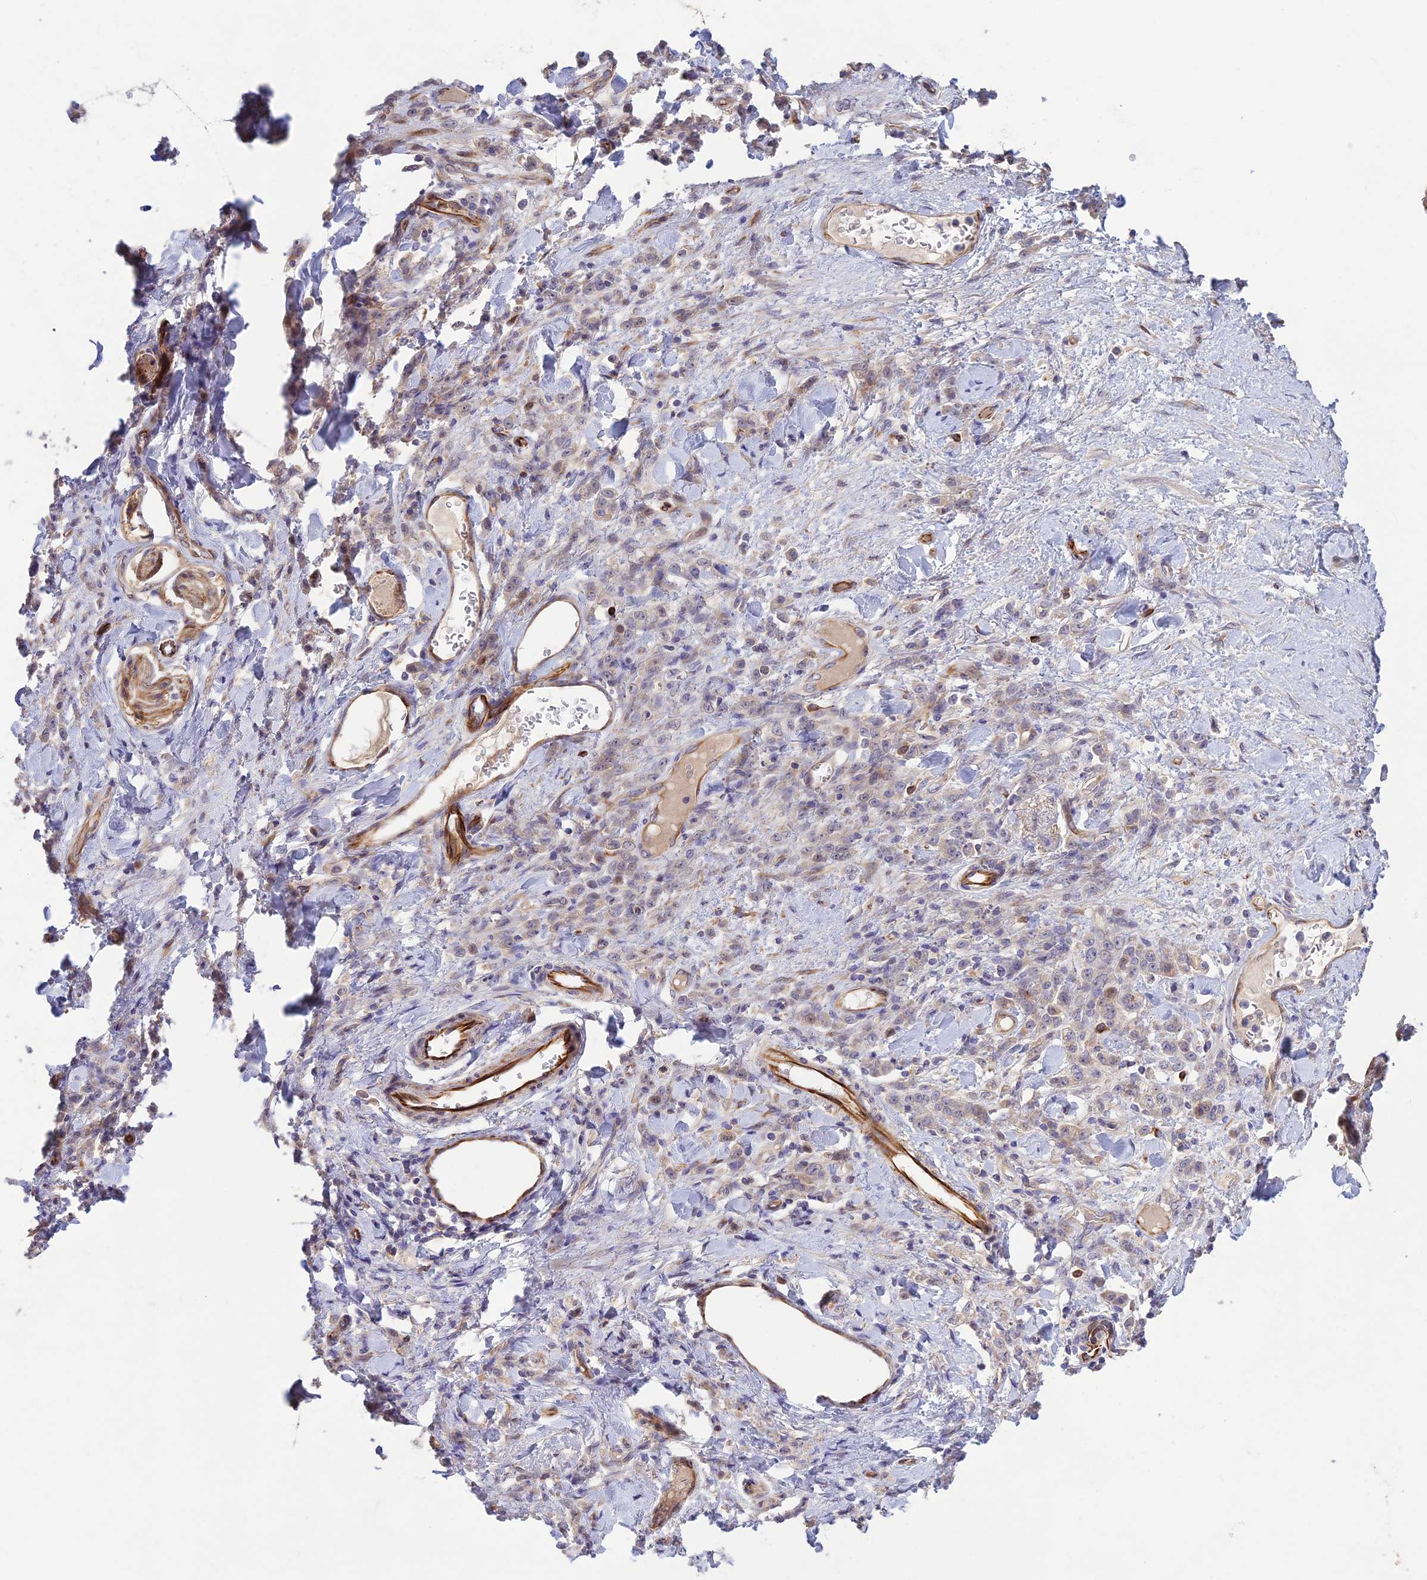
{"staining": {"intensity": "weak", "quantity": "<25%", "location": "nuclear"}, "tissue": "stomach cancer", "cell_type": "Tumor cells", "image_type": "cancer", "snomed": [{"axis": "morphology", "description": "Normal tissue, NOS"}, {"axis": "morphology", "description": "Adenocarcinoma, NOS"}, {"axis": "topography", "description": "Stomach"}], "caption": "A micrograph of adenocarcinoma (stomach) stained for a protein exhibits no brown staining in tumor cells.", "gene": "ST8SIA5", "patient": {"sex": "male", "age": 82}}